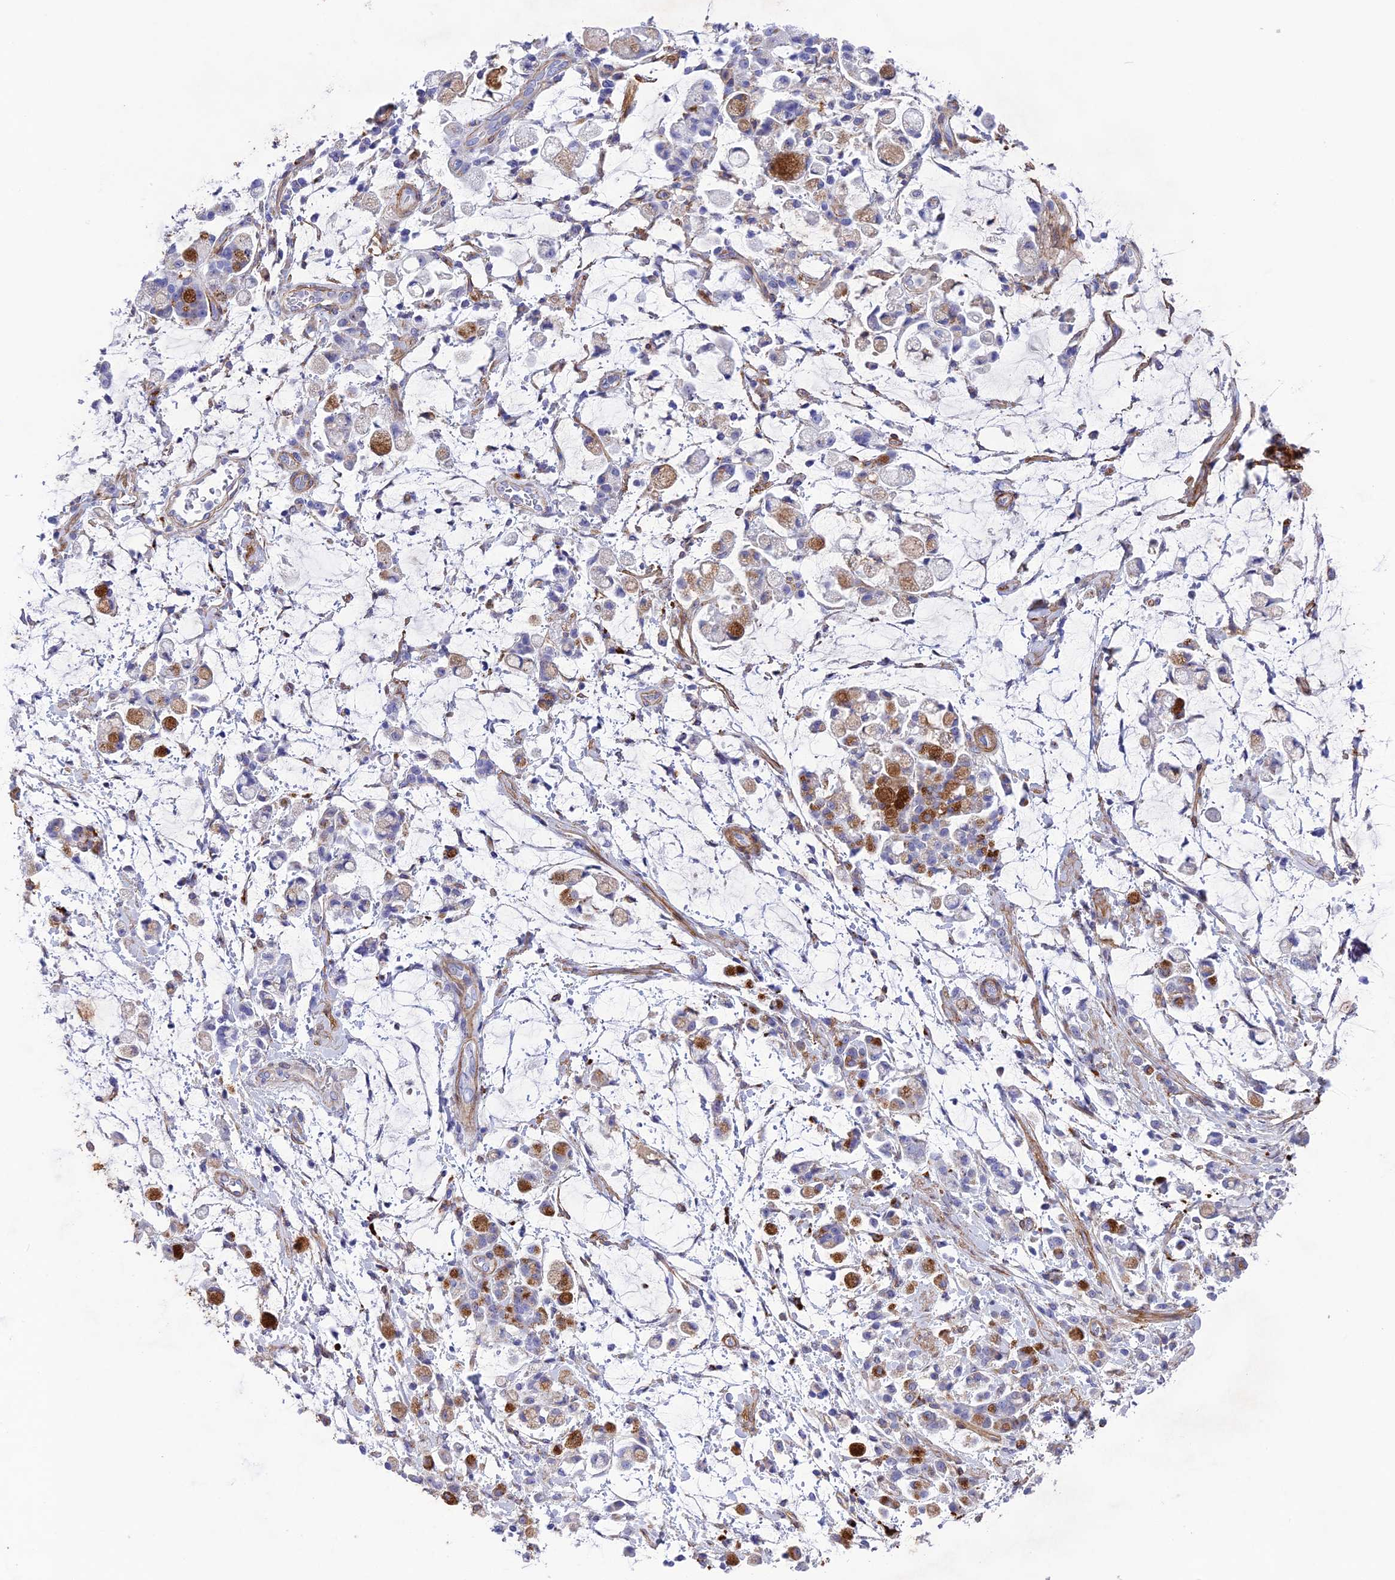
{"staining": {"intensity": "moderate", "quantity": "<25%", "location": "cytoplasmic/membranous"}, "tissue": "stomach cancer", "cell_type": "Tumor cells", "image_type": "cancer", "snomed": [{"axis": "morphology", "description": "Adenocarcinoma, NOS"}, {"axis": "topography", "description": "Stomach"}], "caption": "Protein expression by IHC shows moderate cytoplasmic/membranous expression in about <25% of tumor cells in adenocarcinoma (stomach). (DAB IHC, brown staining for protein, blue staining for nuclei).", "gene": "TNS1", "patient": {"sex": "female", "age": 60}}